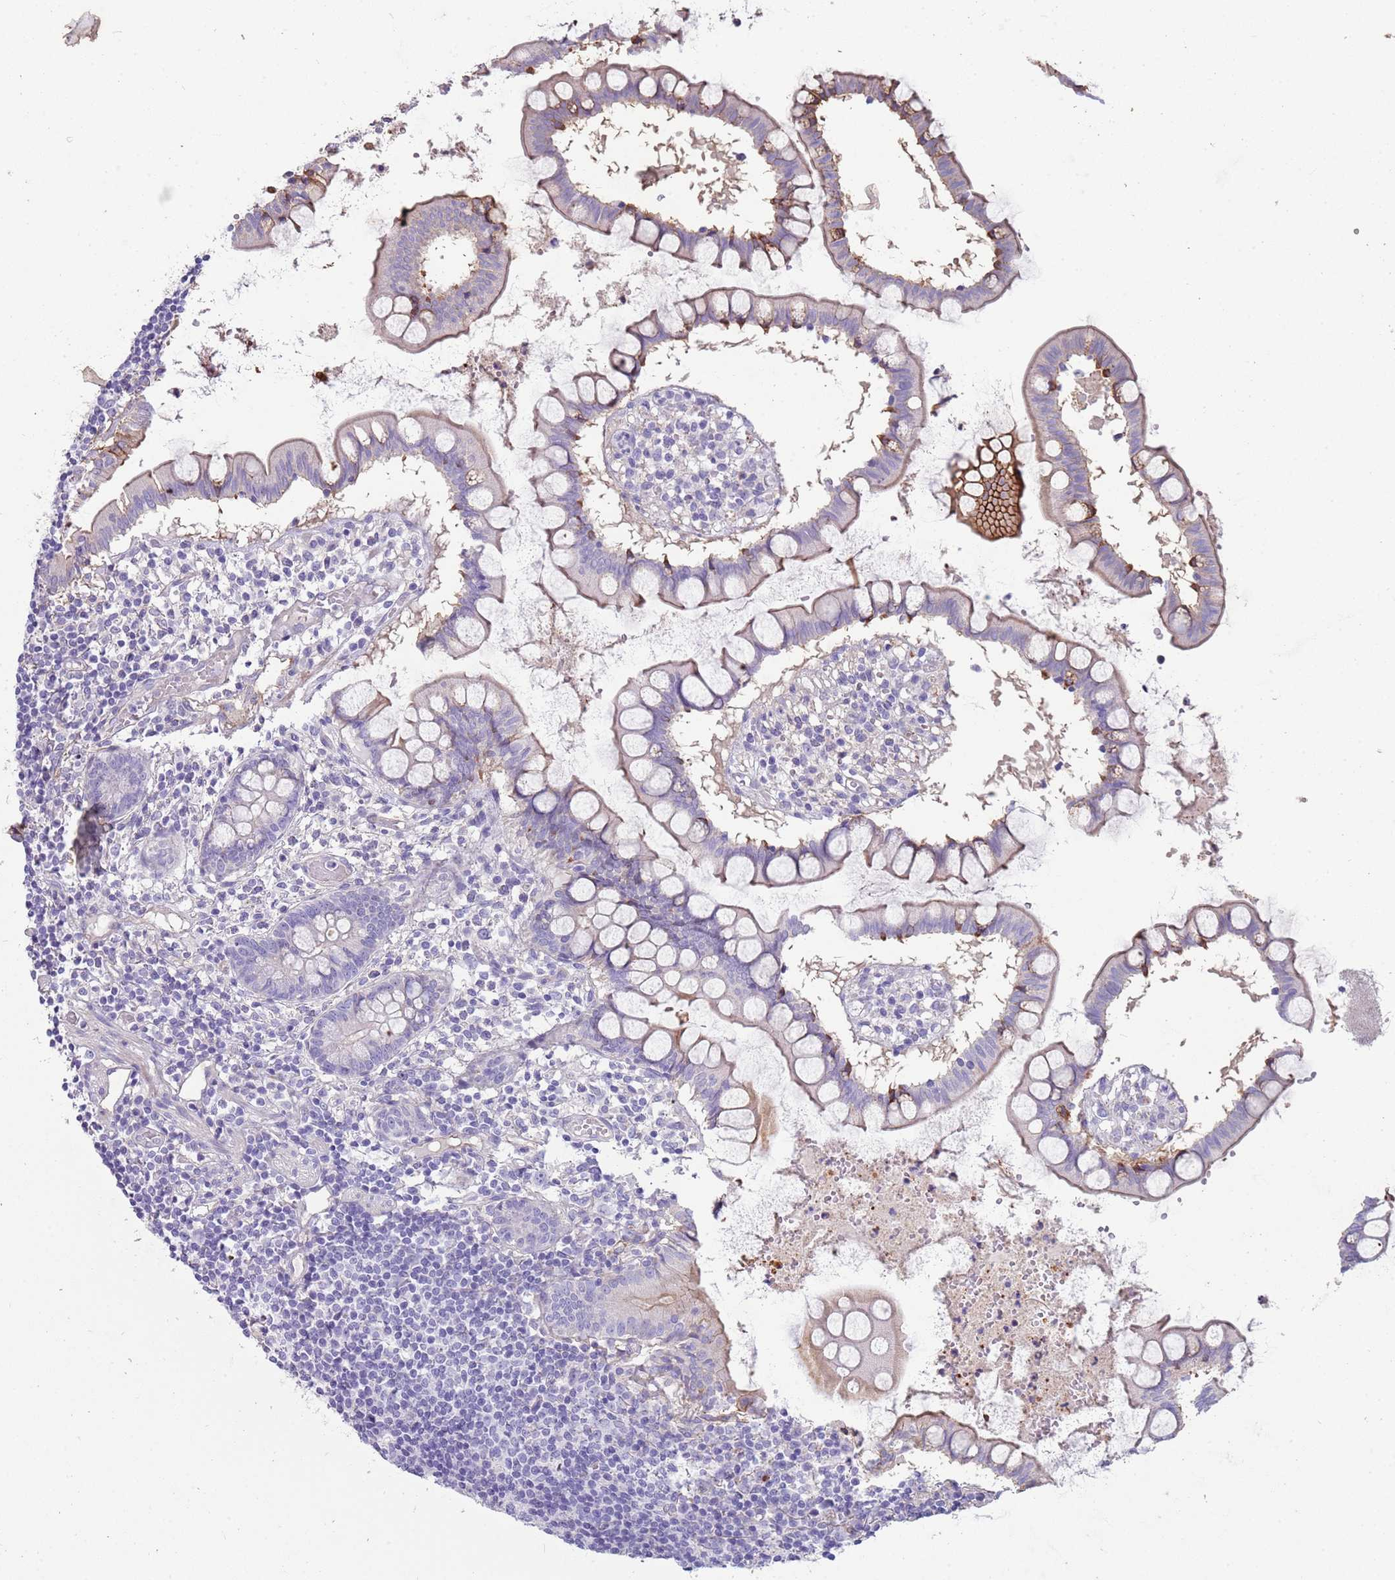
{"staining": {"intensity": "negative", "quantity": "none", "location": "none"}, "tissue": "colon", "cell_type": "Endothelial cells", "image_type": "normal", "snomed": [{"axis": "morphology", "description": "Normal tissue, NOS"}, {"axis": "morphology", "description": "Adenocarcinoma, NOS"}, {"axis": "topography", "description": "Colon"}], "caption": "Photomicrograph shows no protein staining in endothelial cells of normal colon. (Brightfield microscopy of DAB (3,3'-diaminobenzidine) IHC at high magnification).", "gene": "ENSG00000271254", "patient": {"sex": "female", "age": 55}}